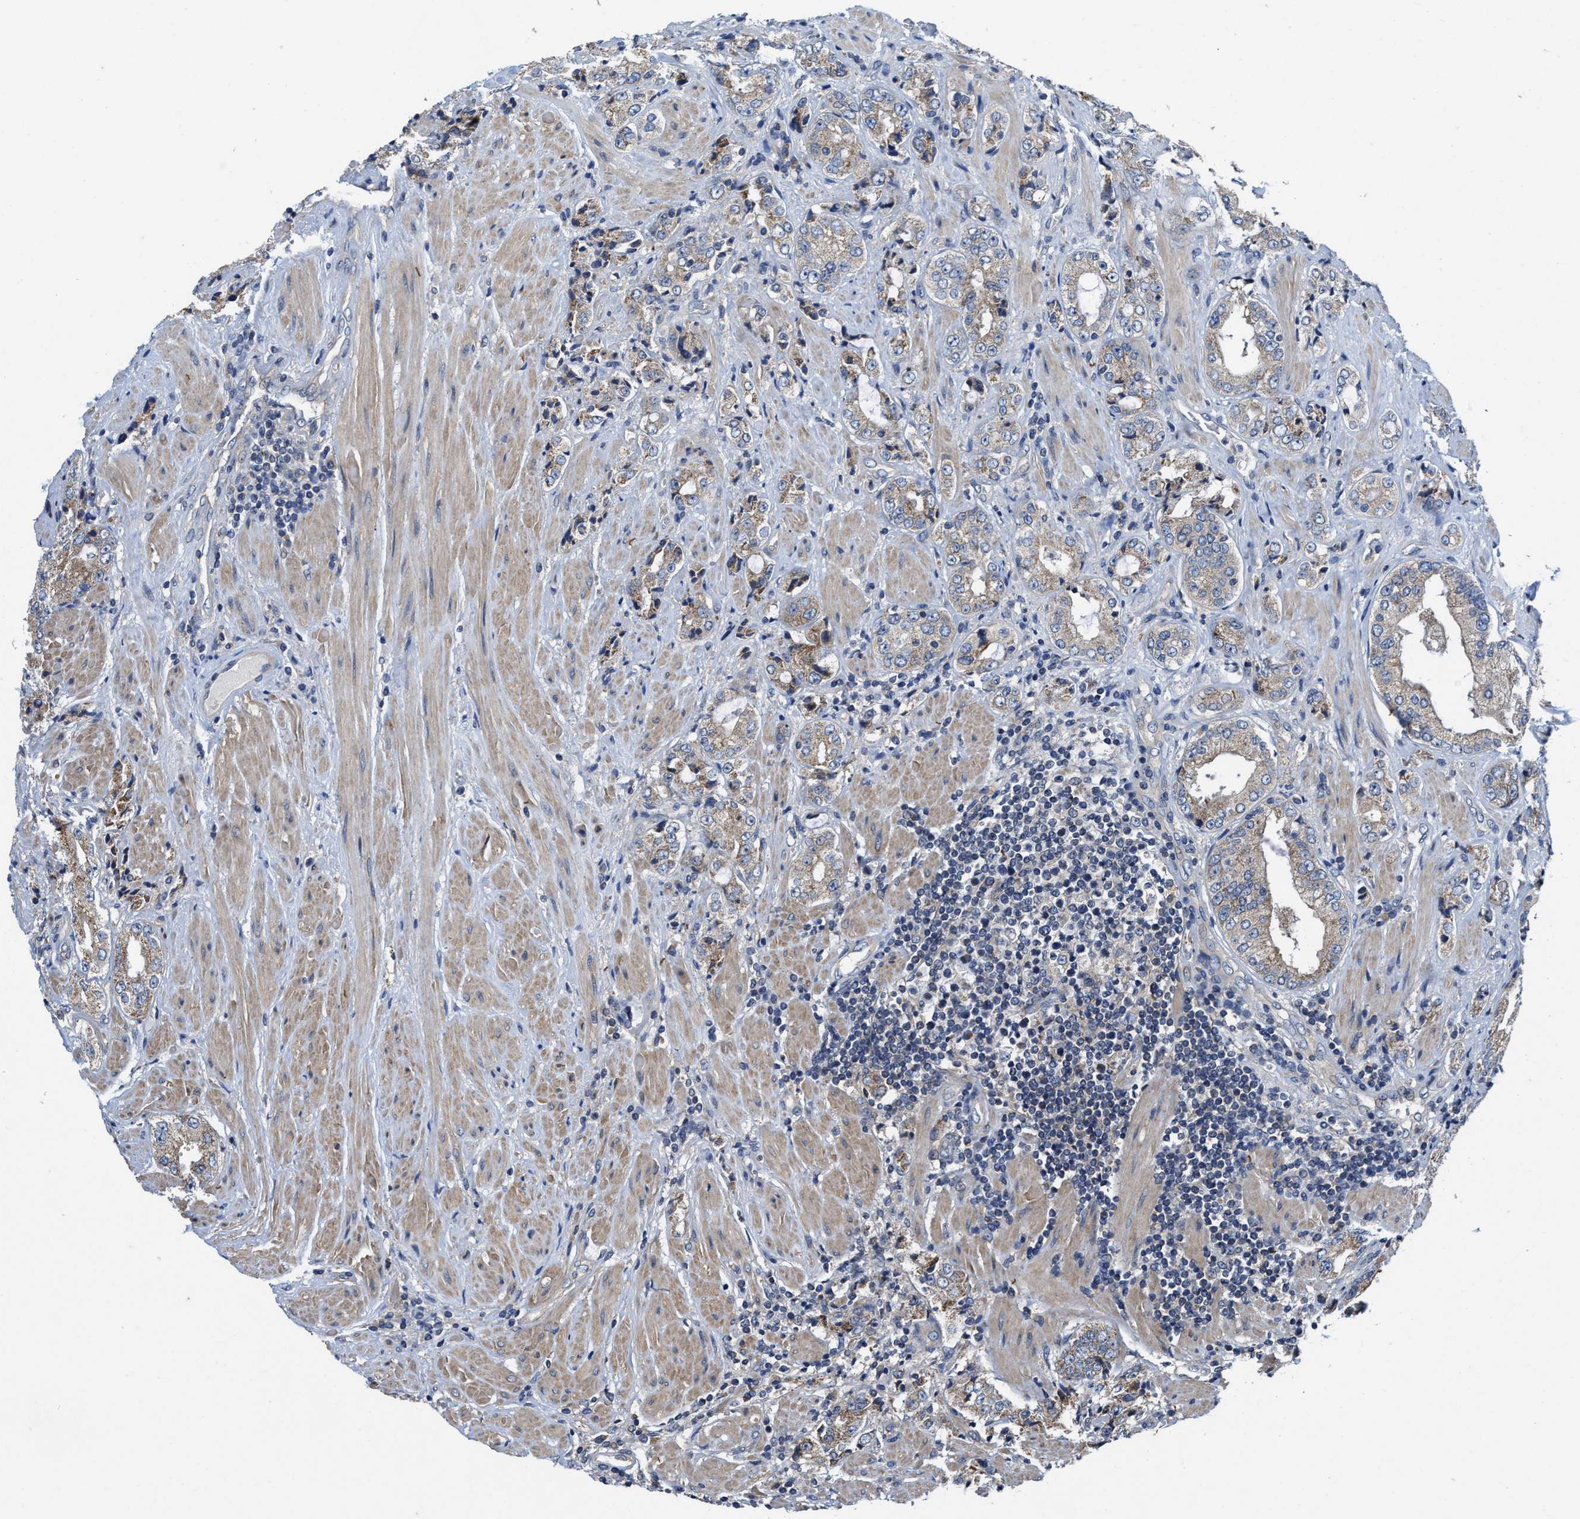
{"staining": {"intensity": "moderate", "quantity": ">75%", "location": "cytoplasmic/membranous"}, "tissue": "prostate cancer", "cell_type": "Tumor cells", "image_type": "cancer", "snomed": [{"axis": "morphology", "description": "Adenocarcinoma, High grade"}, {"axis": "topography", "description": "Prostate"}], "caption": "IHC micrograph of neoplastic tissue: human adenocarcinoma (high-grade) (prostate) stained using immunohistochemistry (IHC) displays medium levels of moderate protein expression localized specifically in the cytoplasmic/membranous of tumor cells, appearing as a cytoplasmic/membranous brown color.", "gene": "EFNA4", "patient": {"sex": "male", "age": 61}}